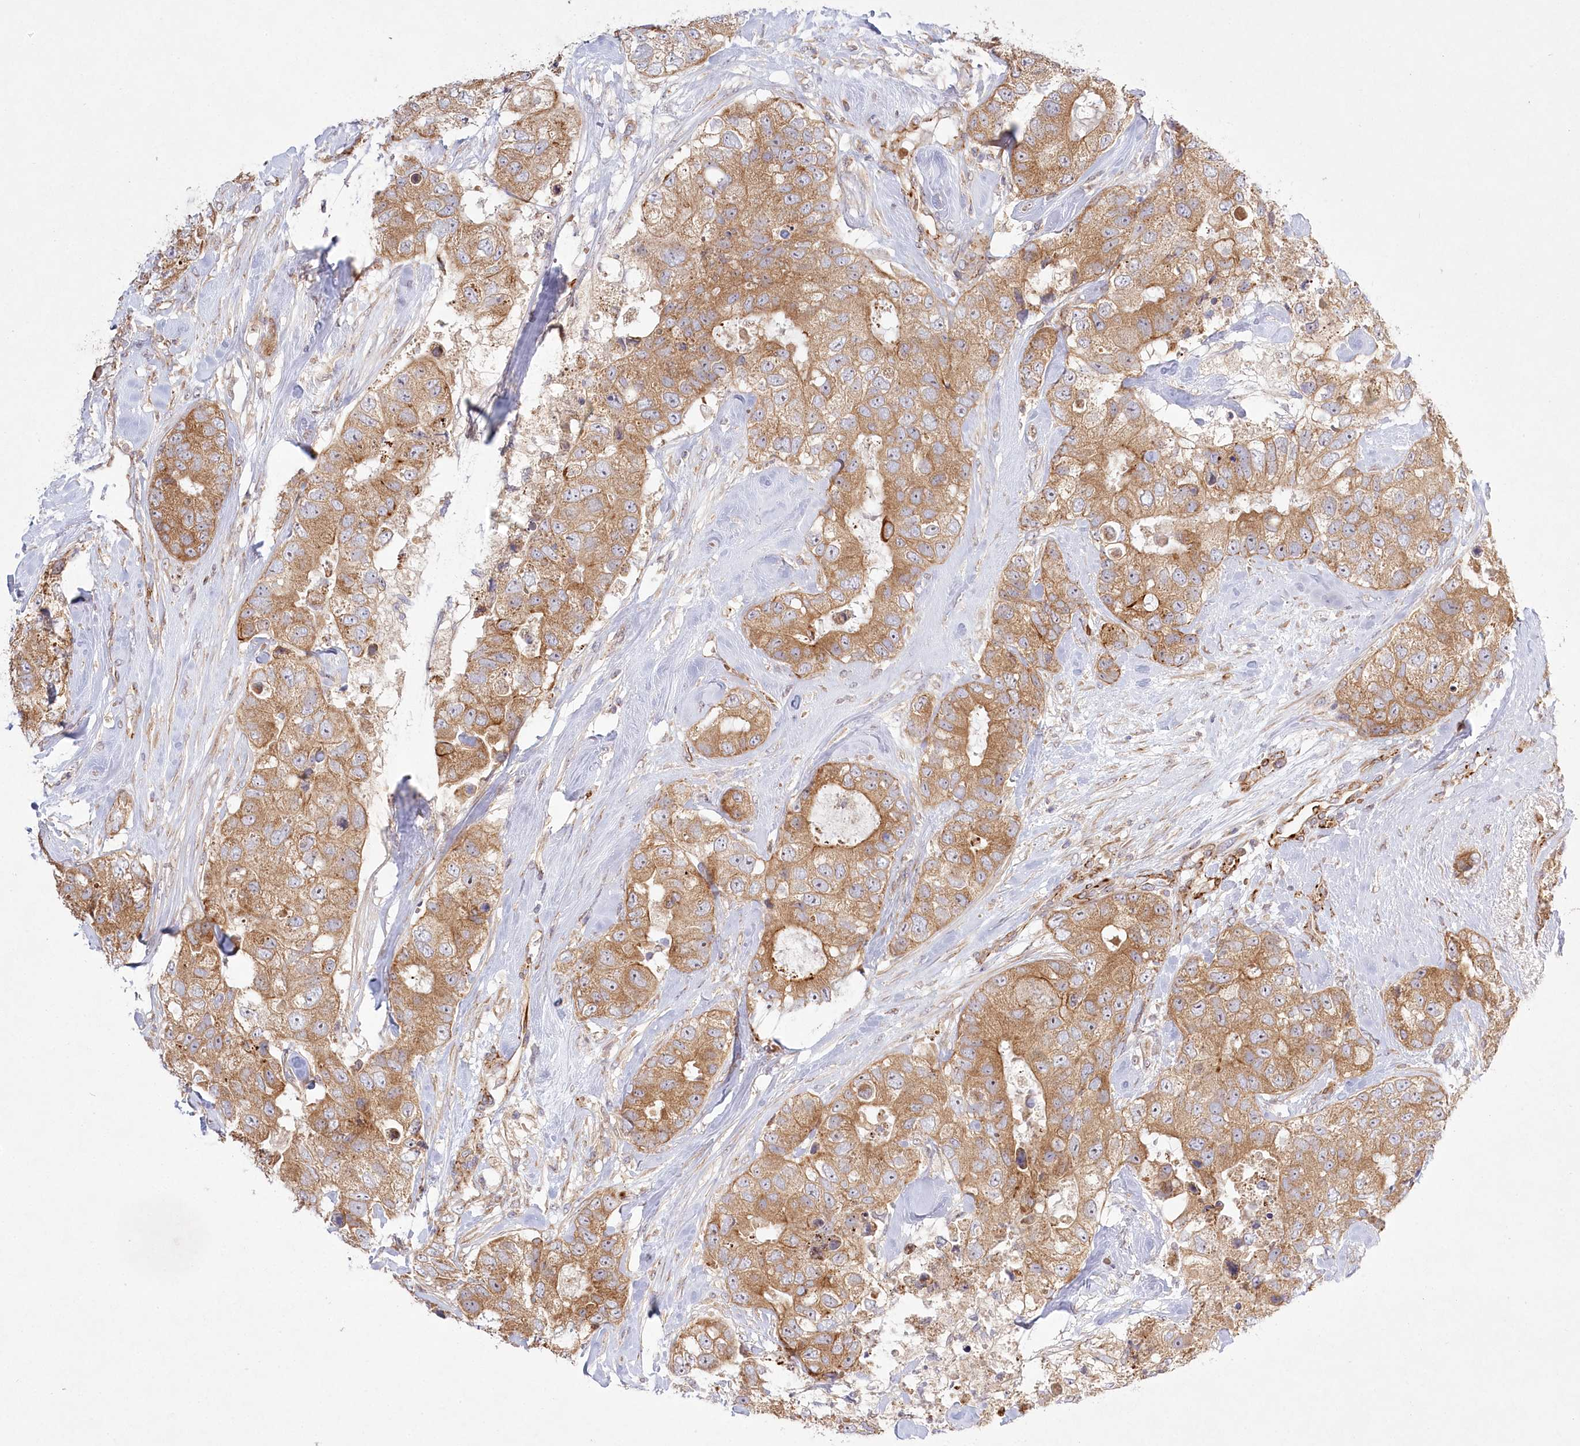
{"staining": {"intensity": "moderate", "quantity": ">75%", "location": "cytoplasmic/membranous"}, "tissue": "breast cancer", "cell_type": "Tumor cells", "image_type": "cancer", "snomed": [{"axis": "morphology", "description": "Duct carcinoma"}, {"axis": "topography", "description": "Breast"}], "caption": "Brown immunohistochemical staining in human breast cancer exhibits moderate cytoplasmic/membranous positivity in approximately >75% of tumor cells. (IHC, brightfield microscopy, high magnification).", "gene": "COMMD3", "patient": {"sex": "female", "age": 62}}